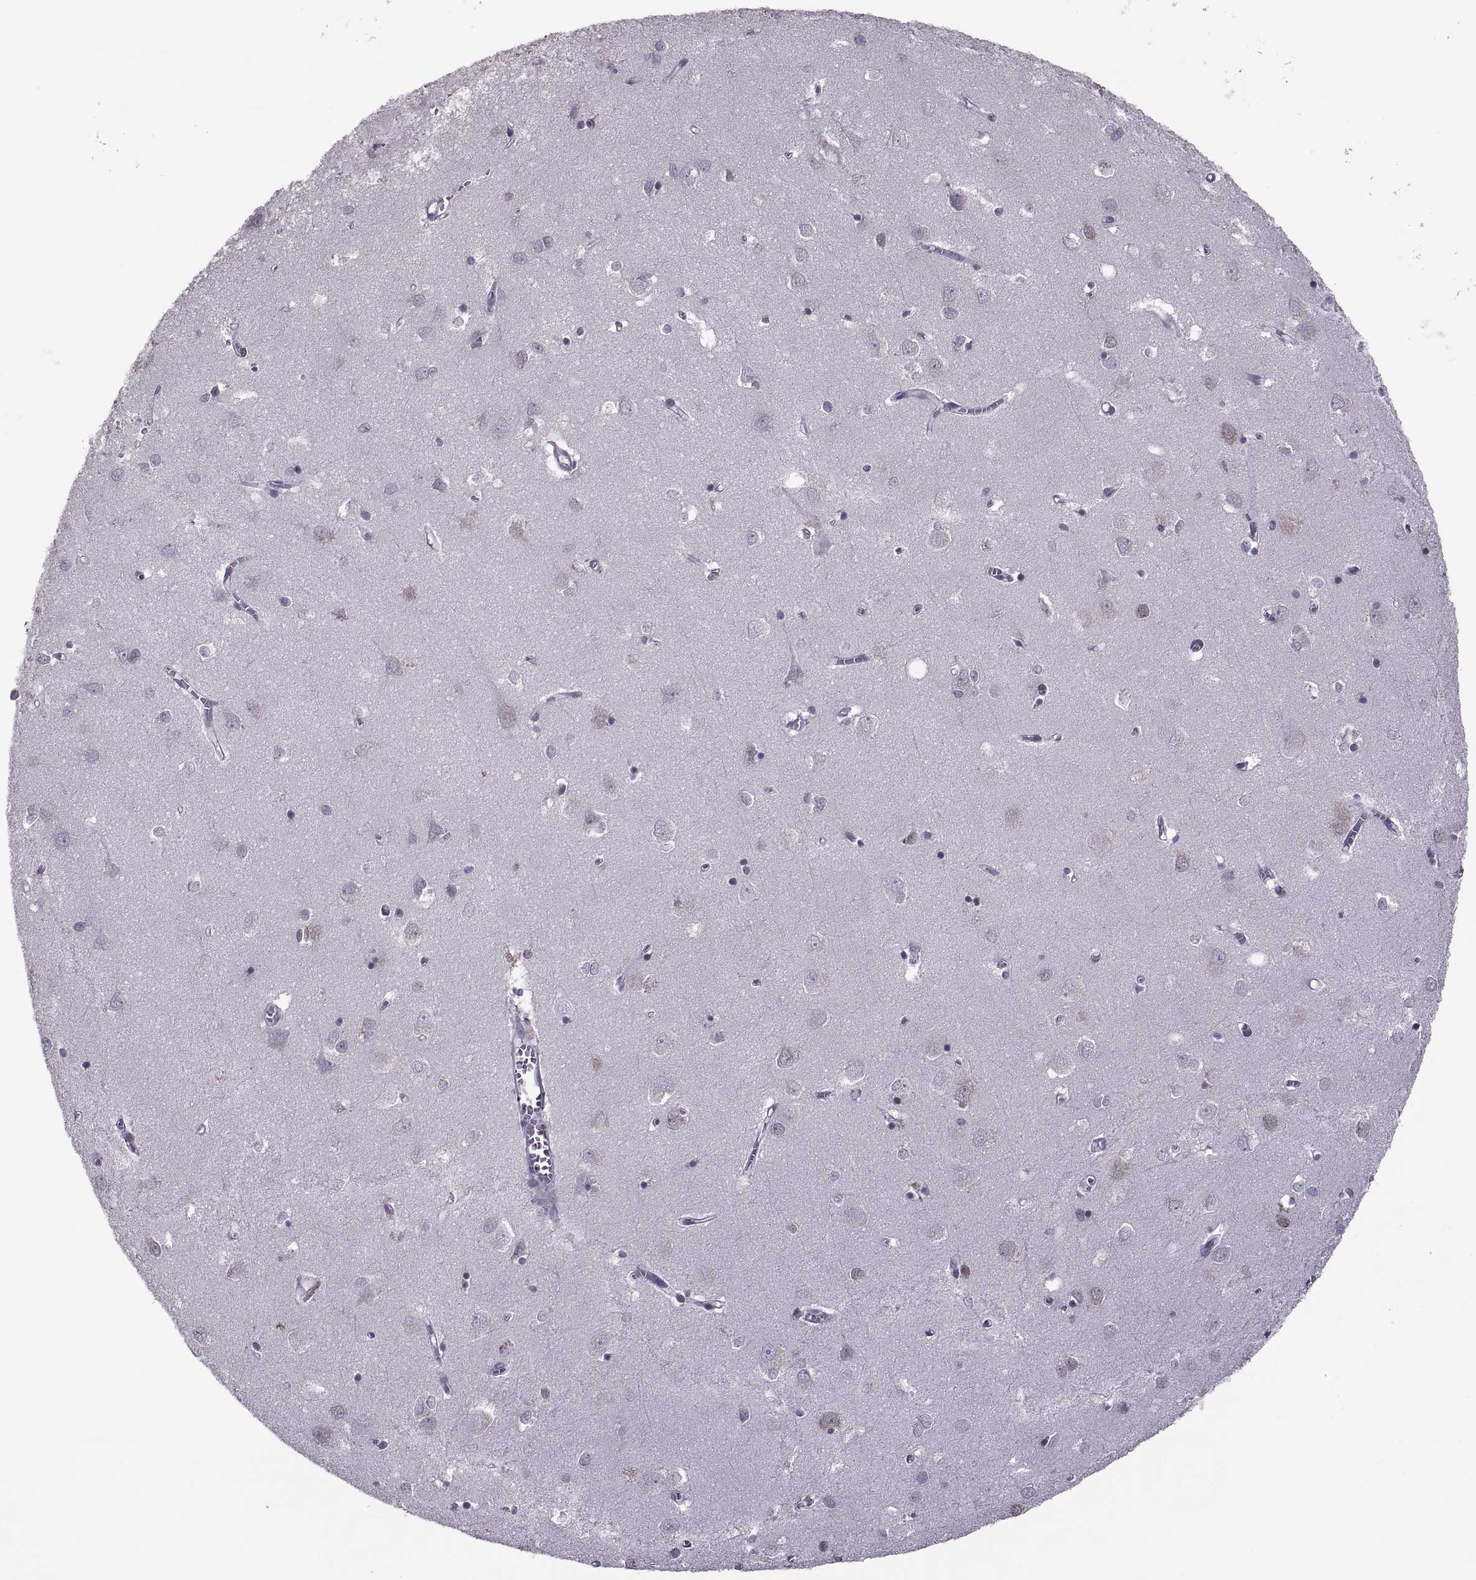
{"staining": {"intensity": "negative", "quantity": "none", "location": "none"}, "tissue": "cerebral cortex", "cell_type": "Endothelial cells", "image_type": "normal", "snomed": [{"axis": "morphology", "description": "Normal tissue, NOS"}, {"axis": "topography", "description": "Cerebral cortex"}], "caption": "Immunohistochemical staining of benign cerebral cortex exhibits no significant expression in endothelial cells.", "gene": "PABPC1", "patient": {"sex": "male", "age": 70}}